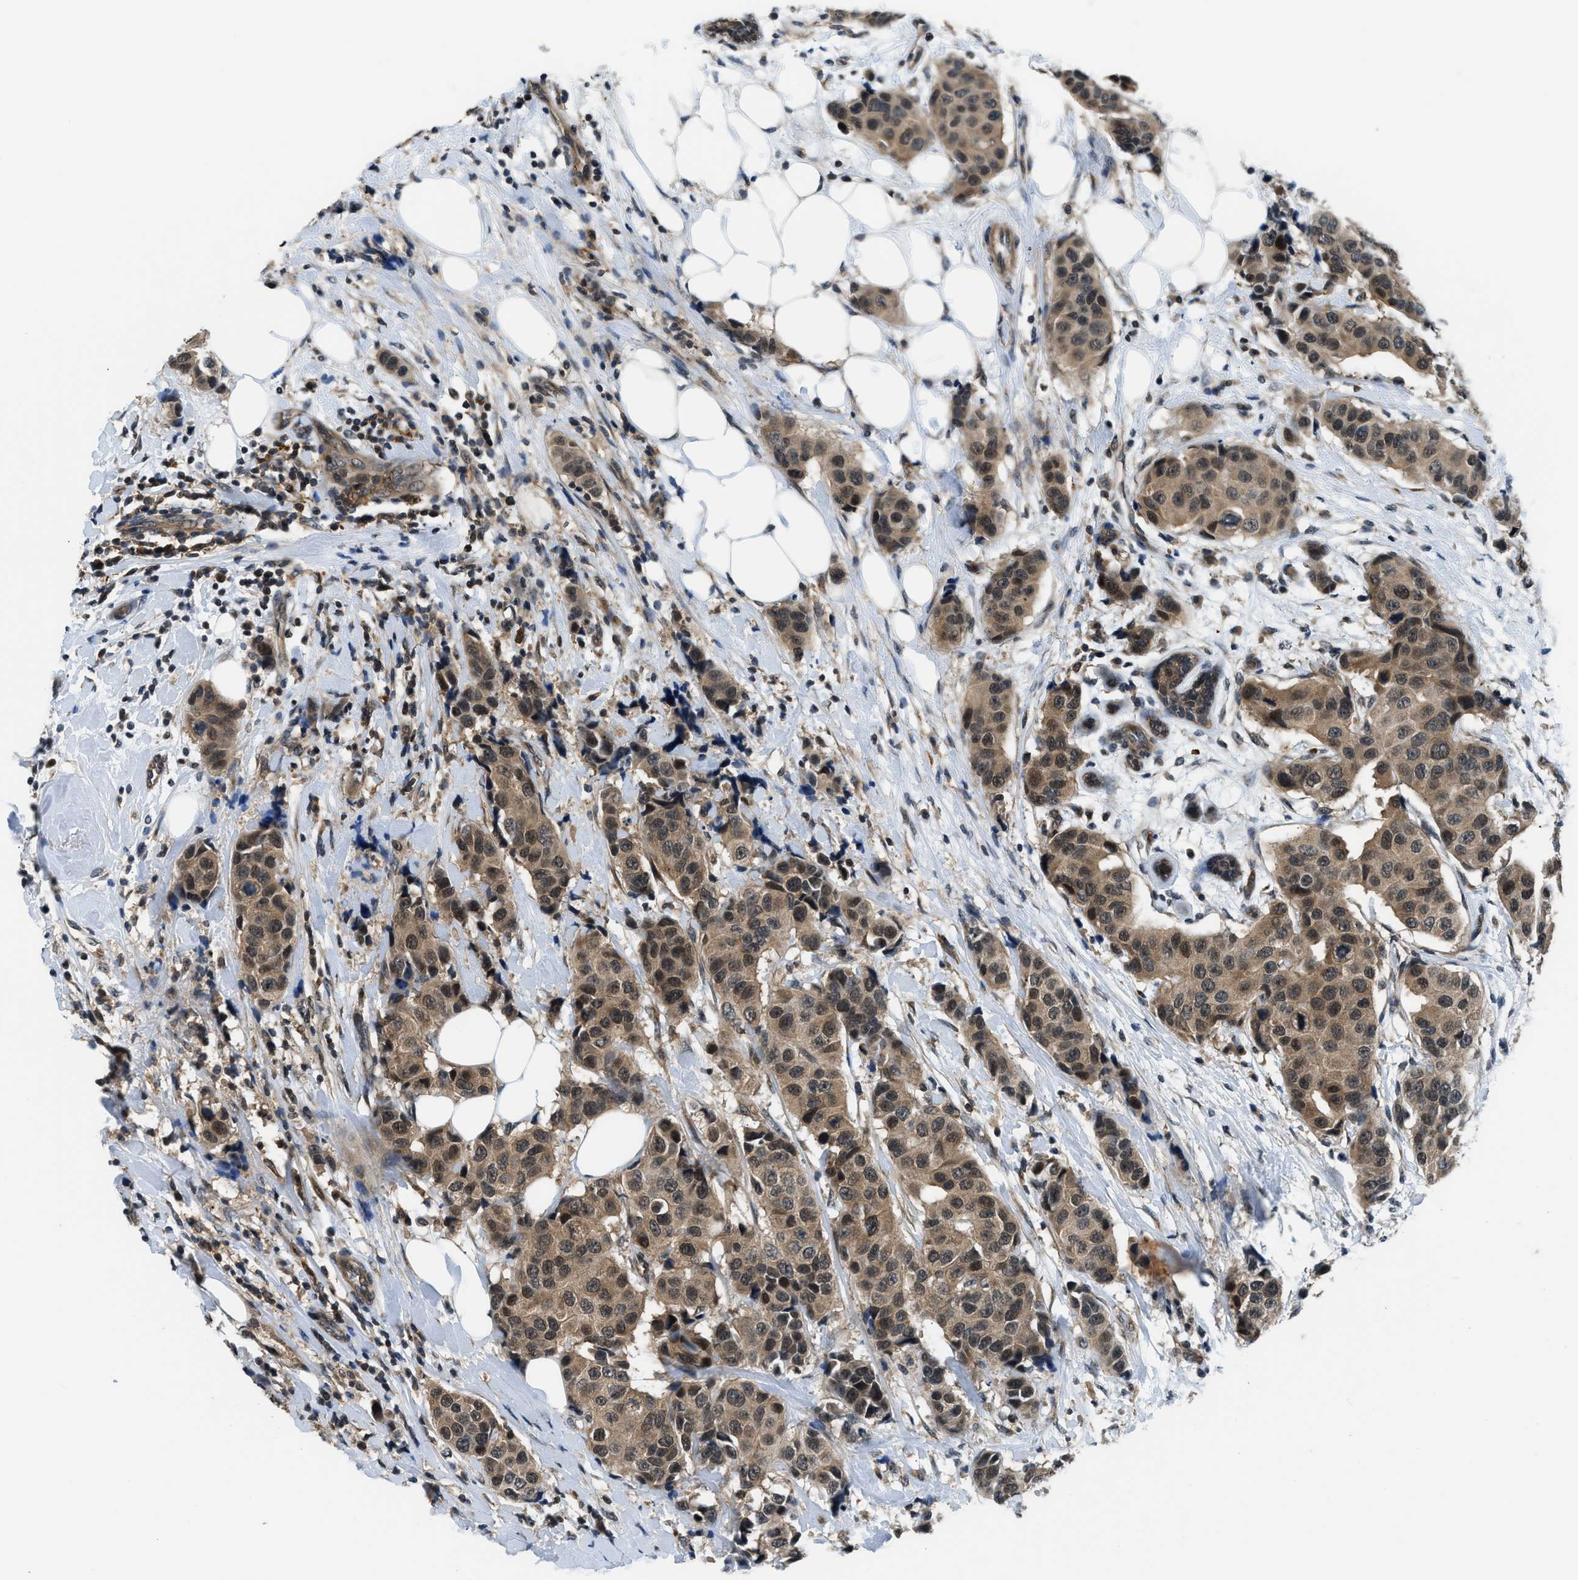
{"staining": {"intensity": "strong", "quantity": ">75%", "location": "cytoplasmic/membranous,nuclear"}, "tissue": "breast cancer", "cell_type": "Tumor cells", "image_type": "cancer", "snomed": [{"axis": "morphology", "description": "Normal tissue, NOS"}, {"axis": "morphology", "description": "Duct carcinoma"}, {"axis": "topography", "description": "Breast"}], "caption": "Immunohistochemical staining of human breast invasive ductal carcinoma displays high levels of strong cytoplasmic/membranous and nuclear staining in about >75% of tumor cells.", "gene": "MTMR1", "patient": {"sex": "female", "age": 39}}